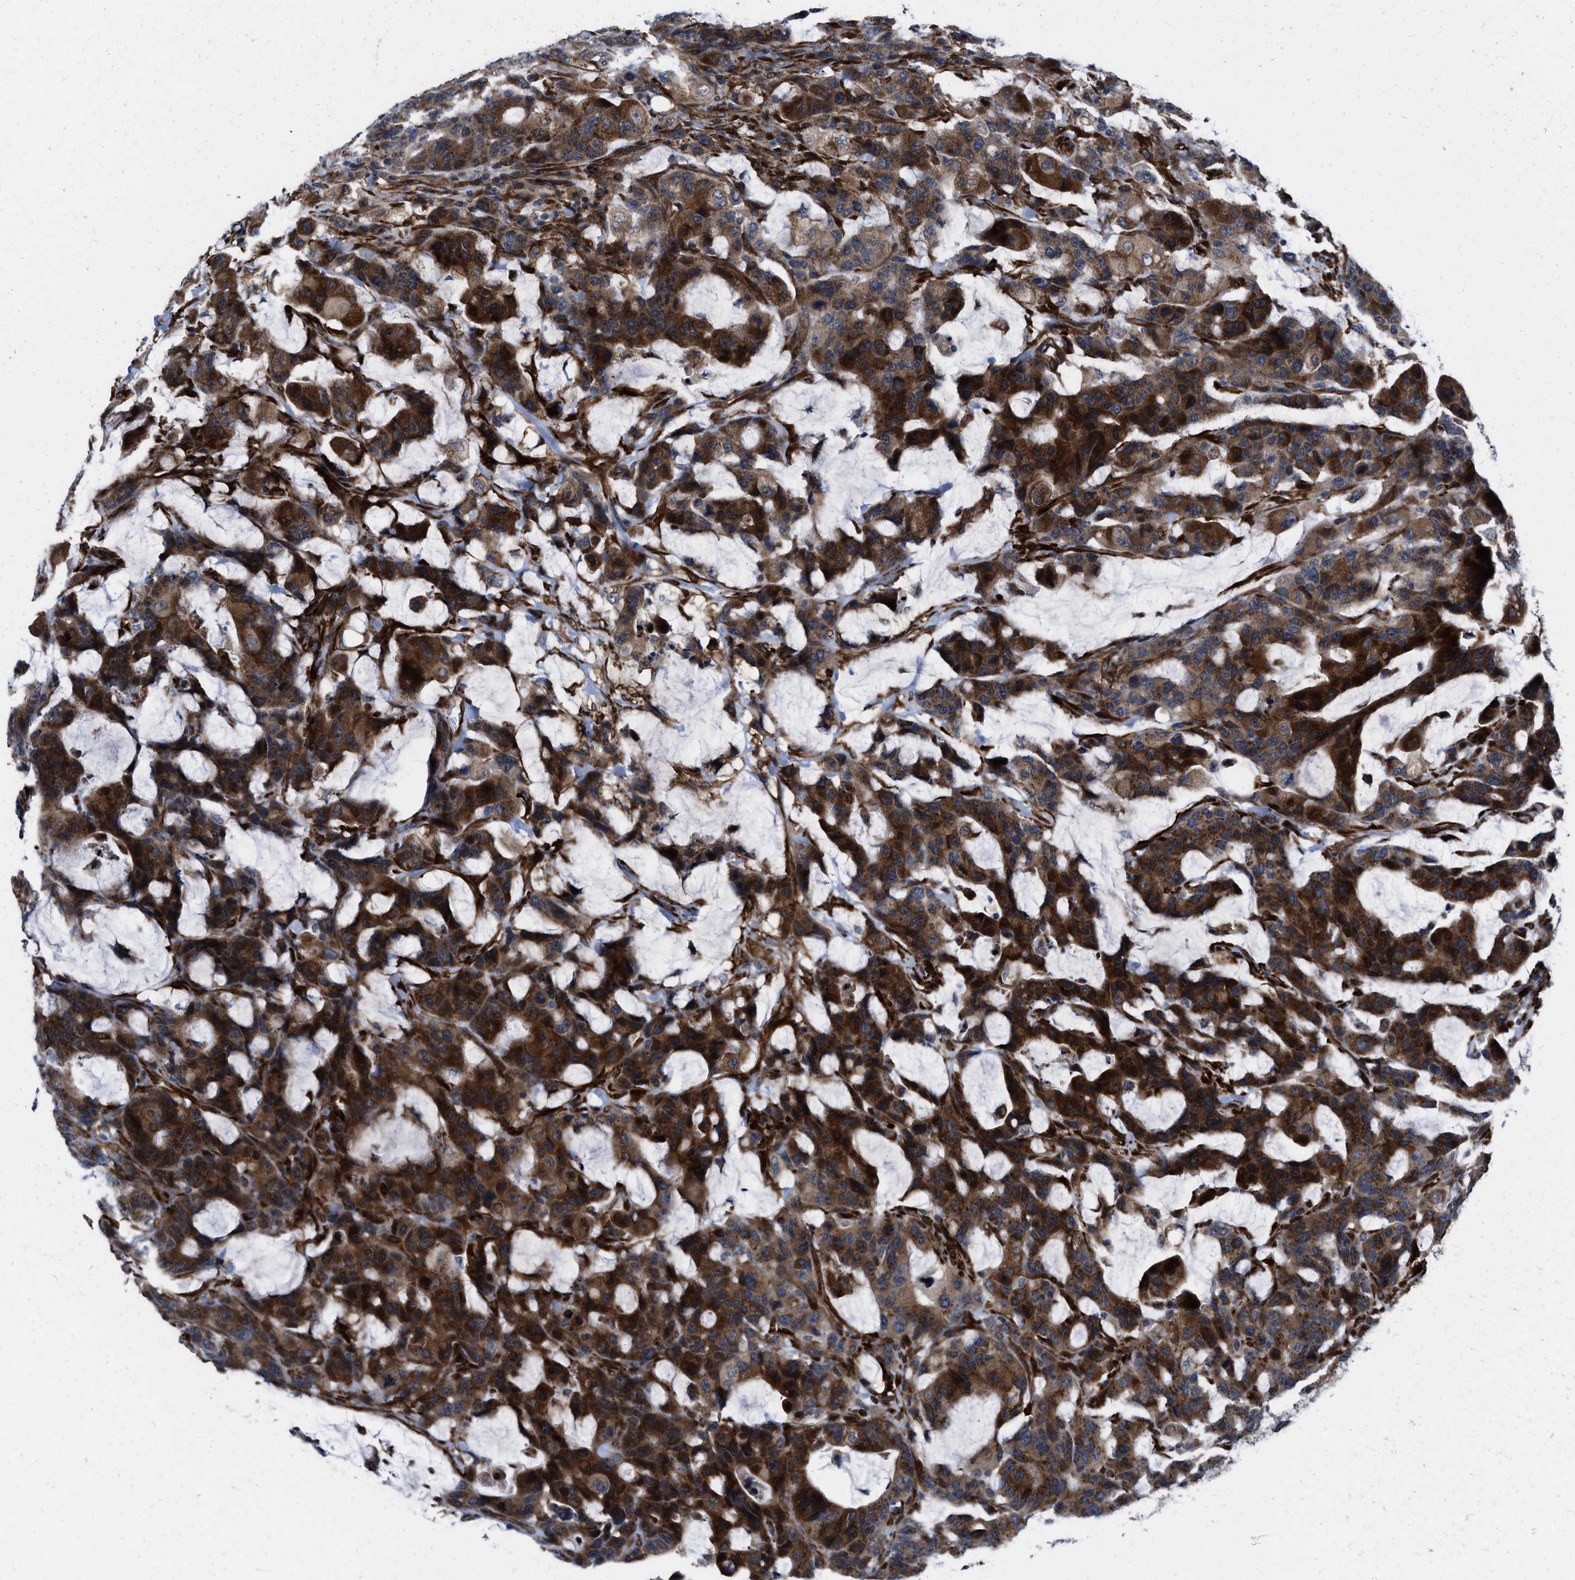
{"staining": {"intensity": "strong", "quantity": ">75%", "location": "cytoplasmic/membranous"}, "tissue": "colorectal cancer", "cell_type": "Tumor cells", "image_type": "cancer", "snomed": [{"axis": "morphology", "description": "Adenocarcinoma, NOS"}, {"axis": "topography", "description": "Colon"}], "caption": "This image displays IHC staining of colorectal cancer (adenocarcinoma), with high strong cytoplasmic/membranous expression in about >75% of tumor cells.", "gene": "TGFB1I1", "patient": {"sex": "male", "age": 76}}